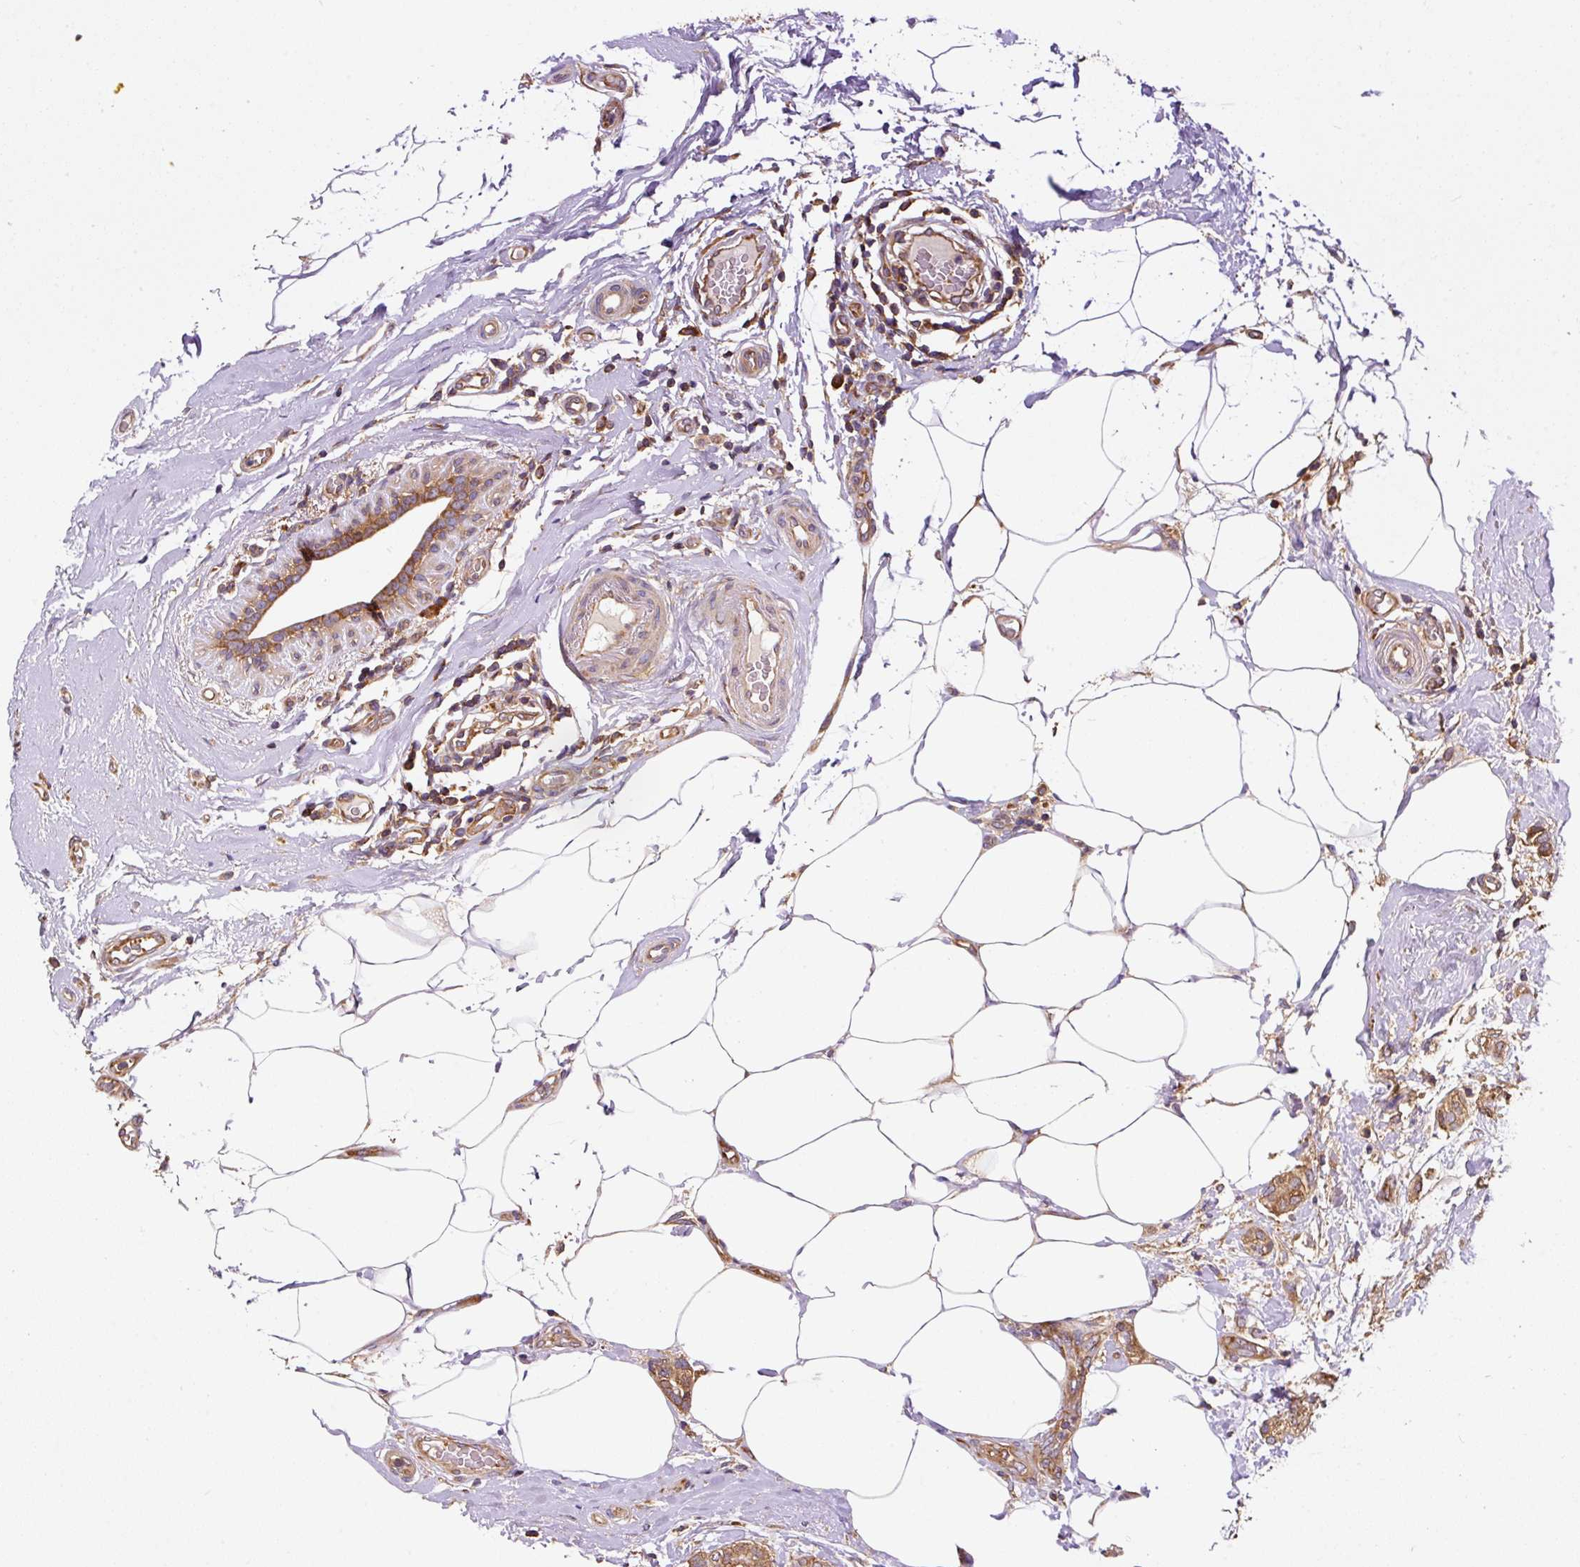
{"staining": {"intensity": "moderate", "quantity": ">75%", "location": "cytoplasmic/membranous"}, "tissue": "breast cancer", "cell_type": "Tumor cells", "image_type": "cancer", "snomed": [{"axis": "morphology", "description": "Duct carcinoma"}, {"axis": "topography", "description": "Breast"}], "caption": "A high-resolution photomicrograph shows IHC staining of breast invasive ductal carcinoma, which reveals moderate cytoplasmic/membranous expression in approximately >75% of tumor cells.", "gene": "EIF2S2", "patient": {"sex": "female", "age": 73}}